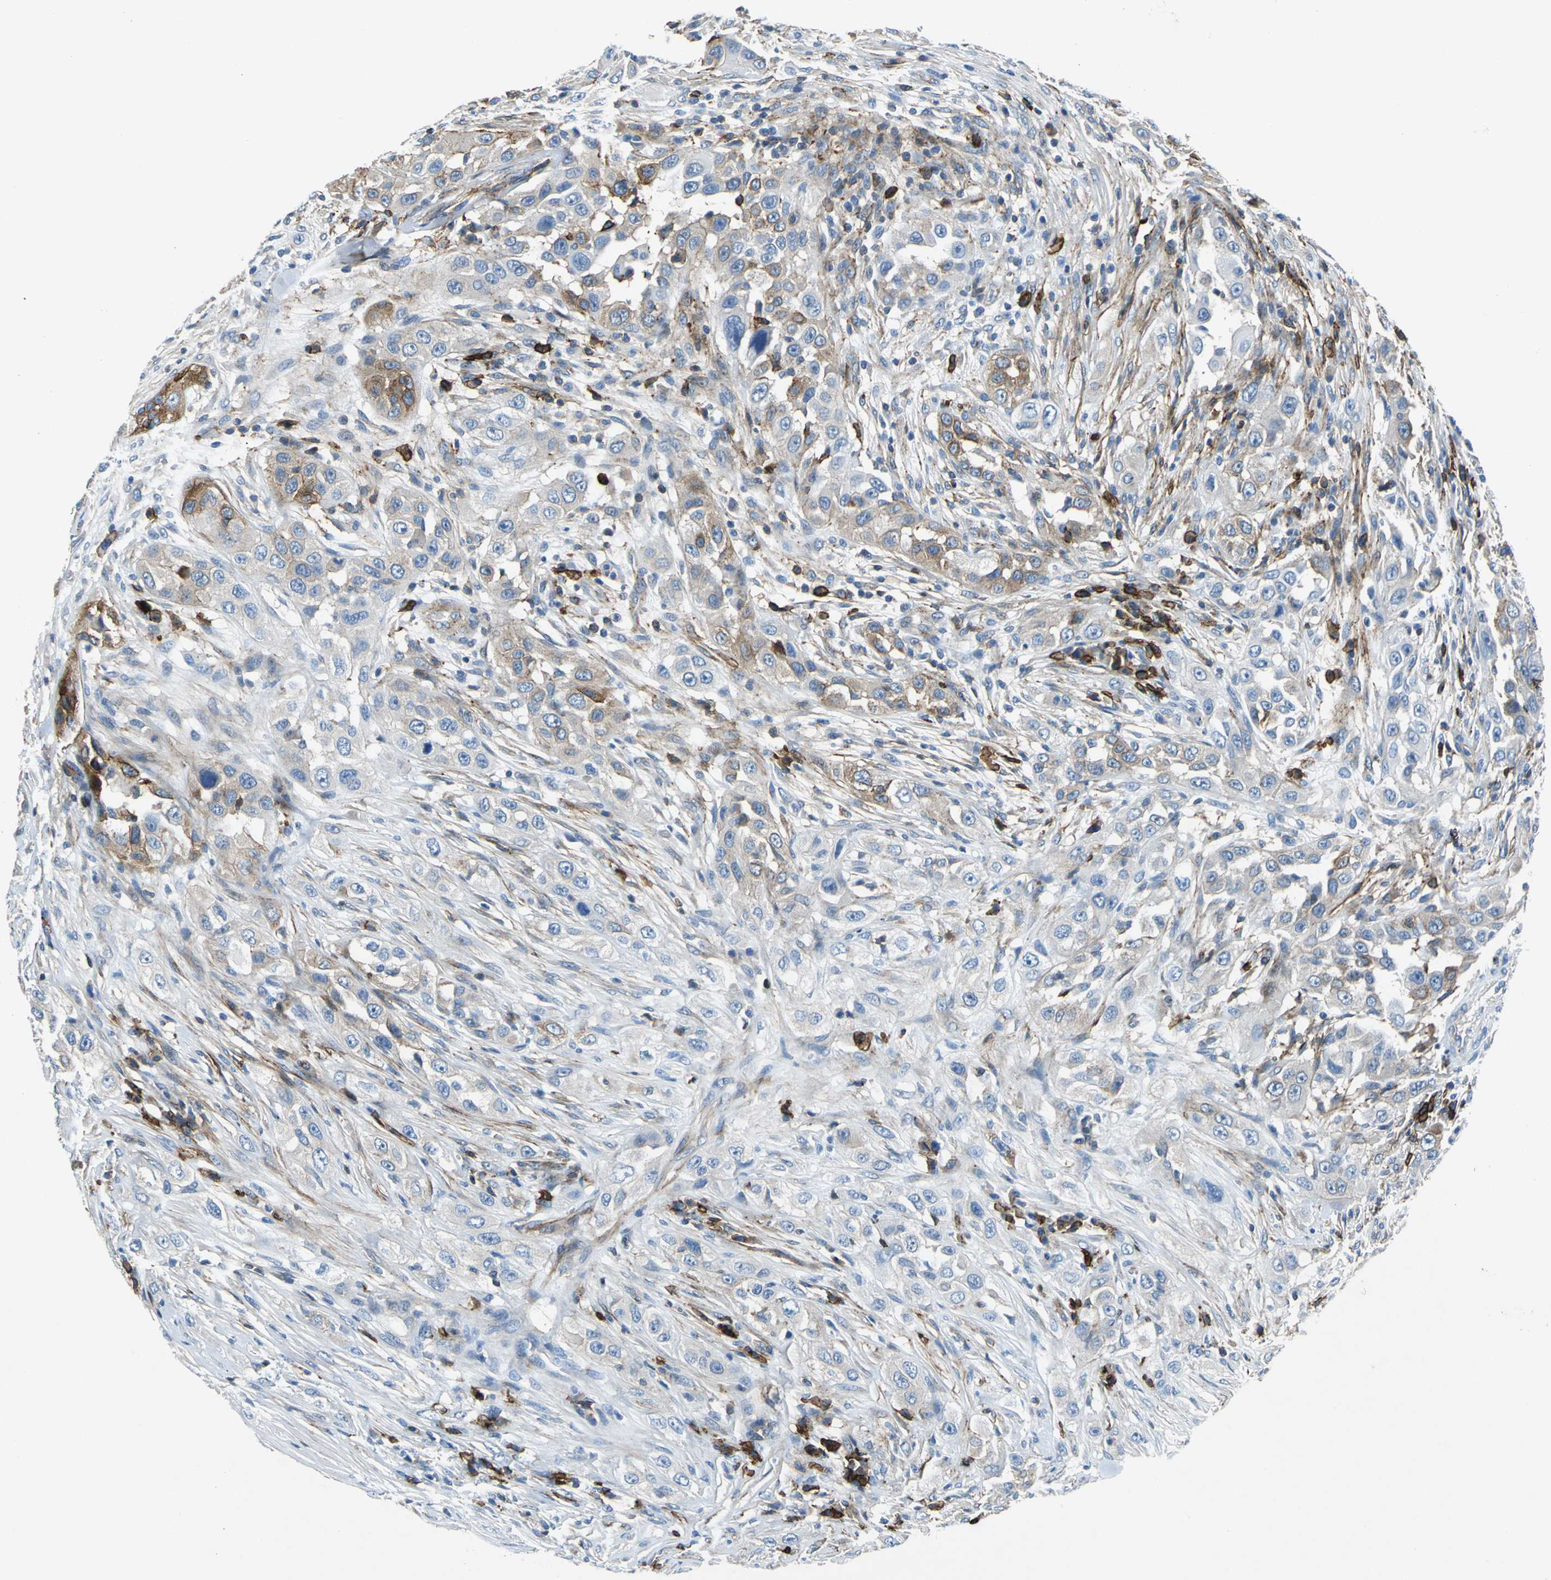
{"staining": {"intensity": "strong", "quantity": "25%-75%", "location": "cytoplasmic/membranous"}, "tissue": "head and neck cancer", "cell_type": "Tumor cells", "image_type": "cancer", "snomed": [{"axis": "morphology", "description": "Carcinoma, NOS"}, {"axis": "topography", "description": "Head-Neck"}], "caption": "DAB immunohistochemical staining of head and neck carcinoma displays strong cytoplasmic/membranous protein positivity in about 25%-75% of tumor cells. The protein is shown in brown color, while the nuclei are stained blue.", "gene": "RPS13", "patient": {"sex": "male", "age": 87}}